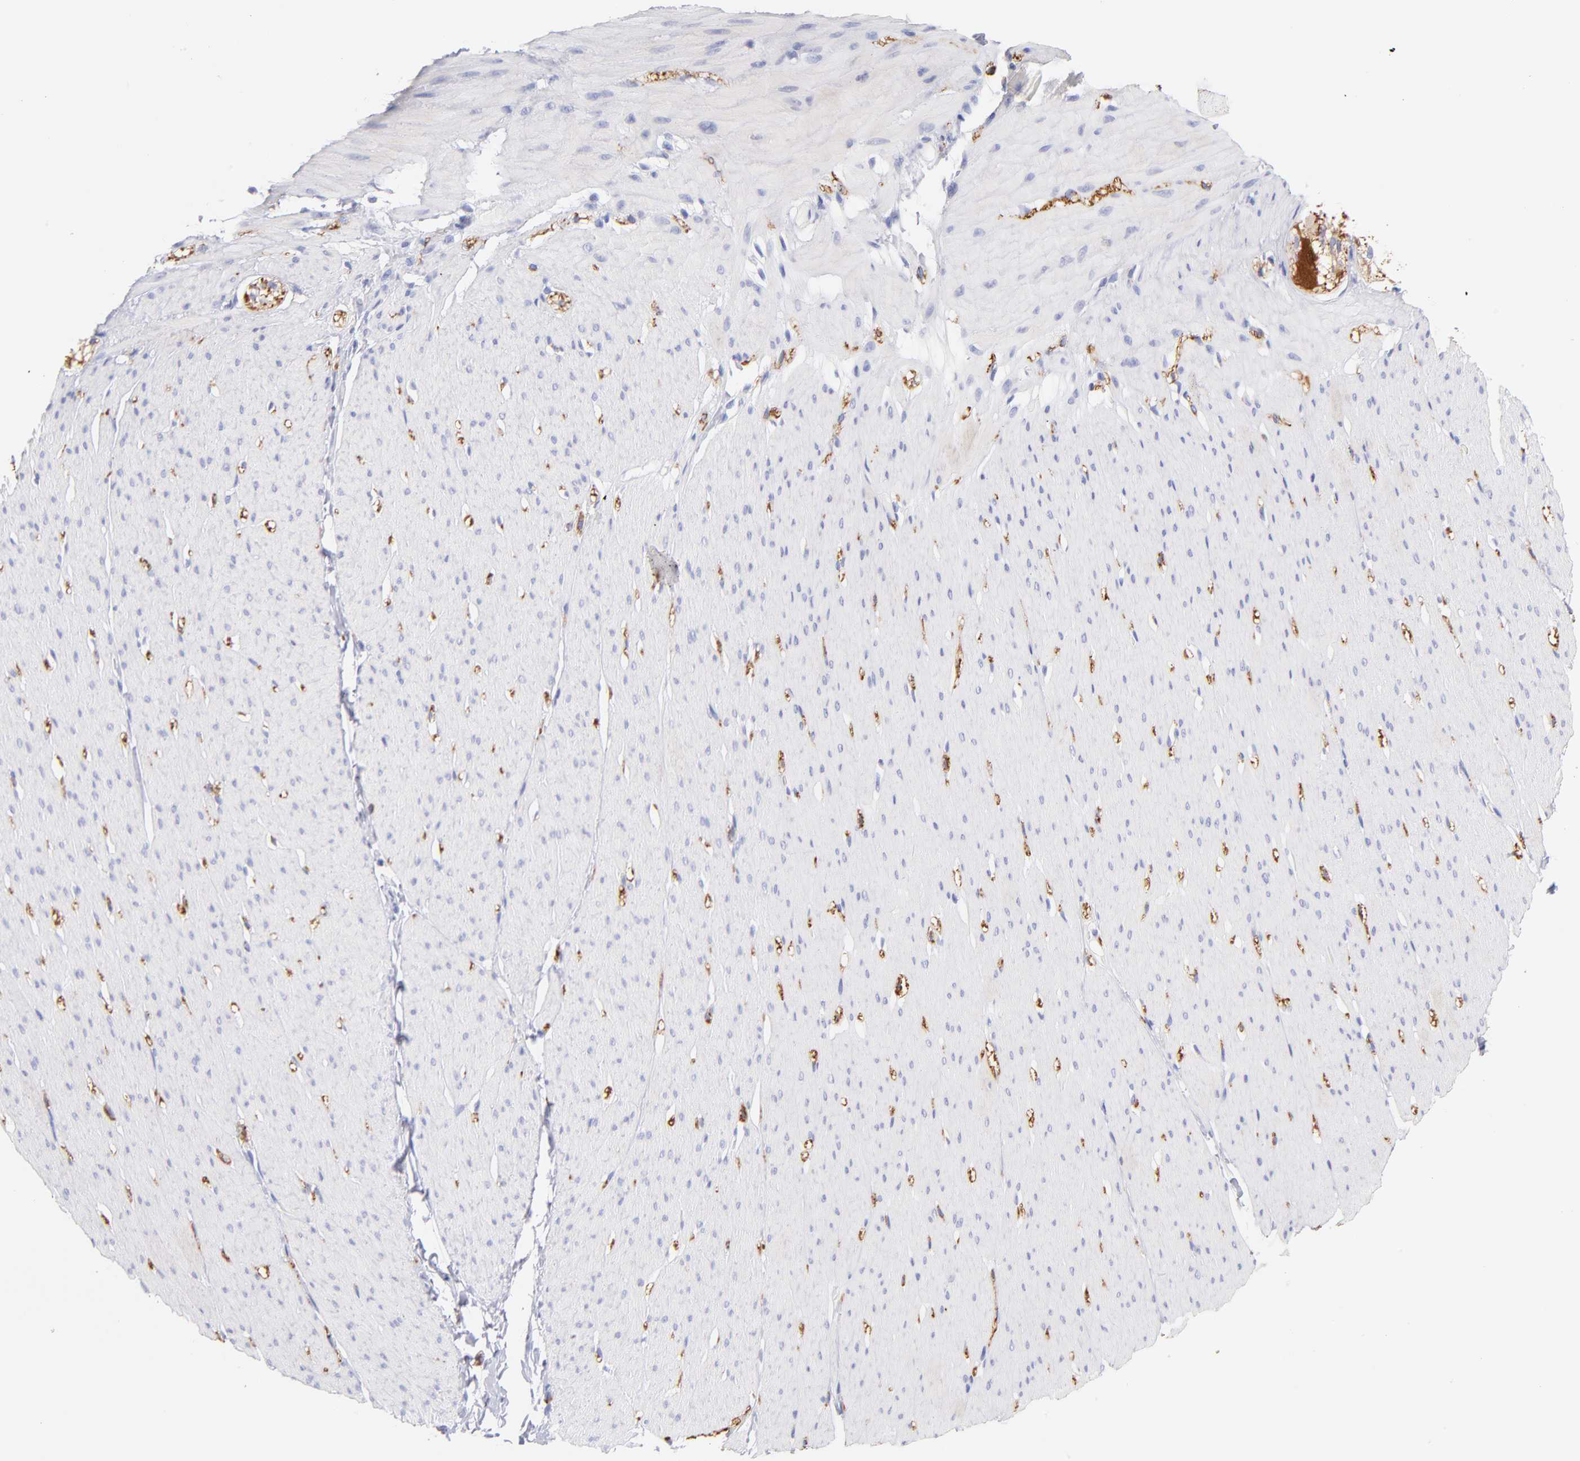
{"staining": {"intensity": "negative", "quantity": "none", "location": "none"}, "tissue": "smooth muscle", "cell_type": "Smooth muscle cells", "image_type": "normal", "snomed": [{"axis": "morphology", "description": "Normal tissue, NOS"}, {"axis": "topography", "description": "Smooth muscle"}, {"axis": "topography", "description": "Colon"}], "caption": "Smooth muscle cells show no significant protein expression in normal smooth muscle. (DAB immunohistochemistry with hematoxylin counter stain).", "gene": "SCGN", "patient": {"sex": "male", "age": 67}}